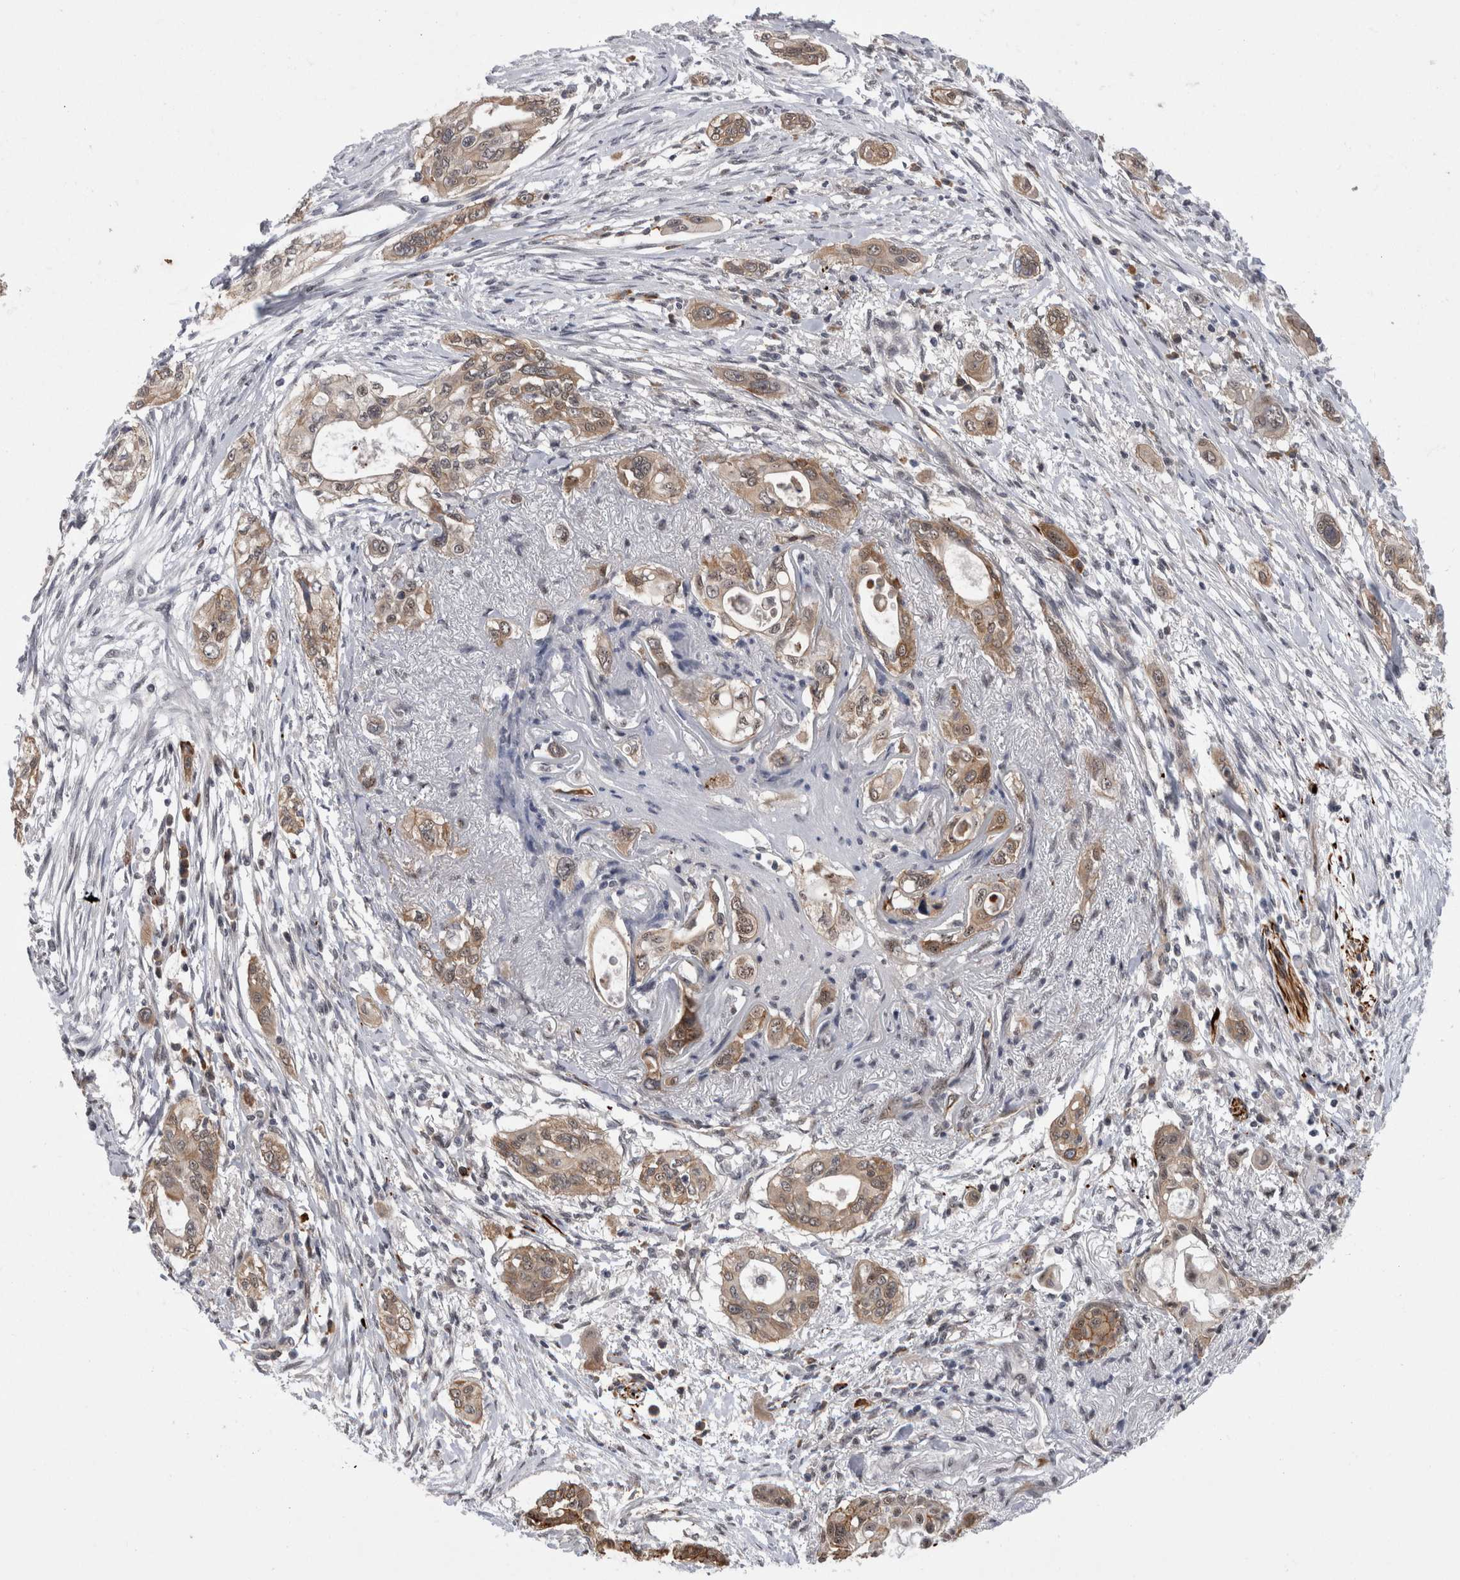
{"staining": {"intensity": "weak", "quantity": ">75%", "location": "cytoplasmic/membranous"}, "tissue": "pancreatic cancer", "cell_type": "Tumor cells", "image_type": "cancer", "snomed": [{"axis": "morphology", "description": "Adenocarcinoma, NOS"}, {"axis": "topography", "description": "Pancreas"}], "caption": "Immunohistochemical staining of human pancreatic cancer (adenocarcinoma) reveals low levels of weak cytoplasmic/membranous protein staining in approximately >75% of tumor cells.", "gene": "FAM83H", "patient": {"sex": "female", "age": 60}}